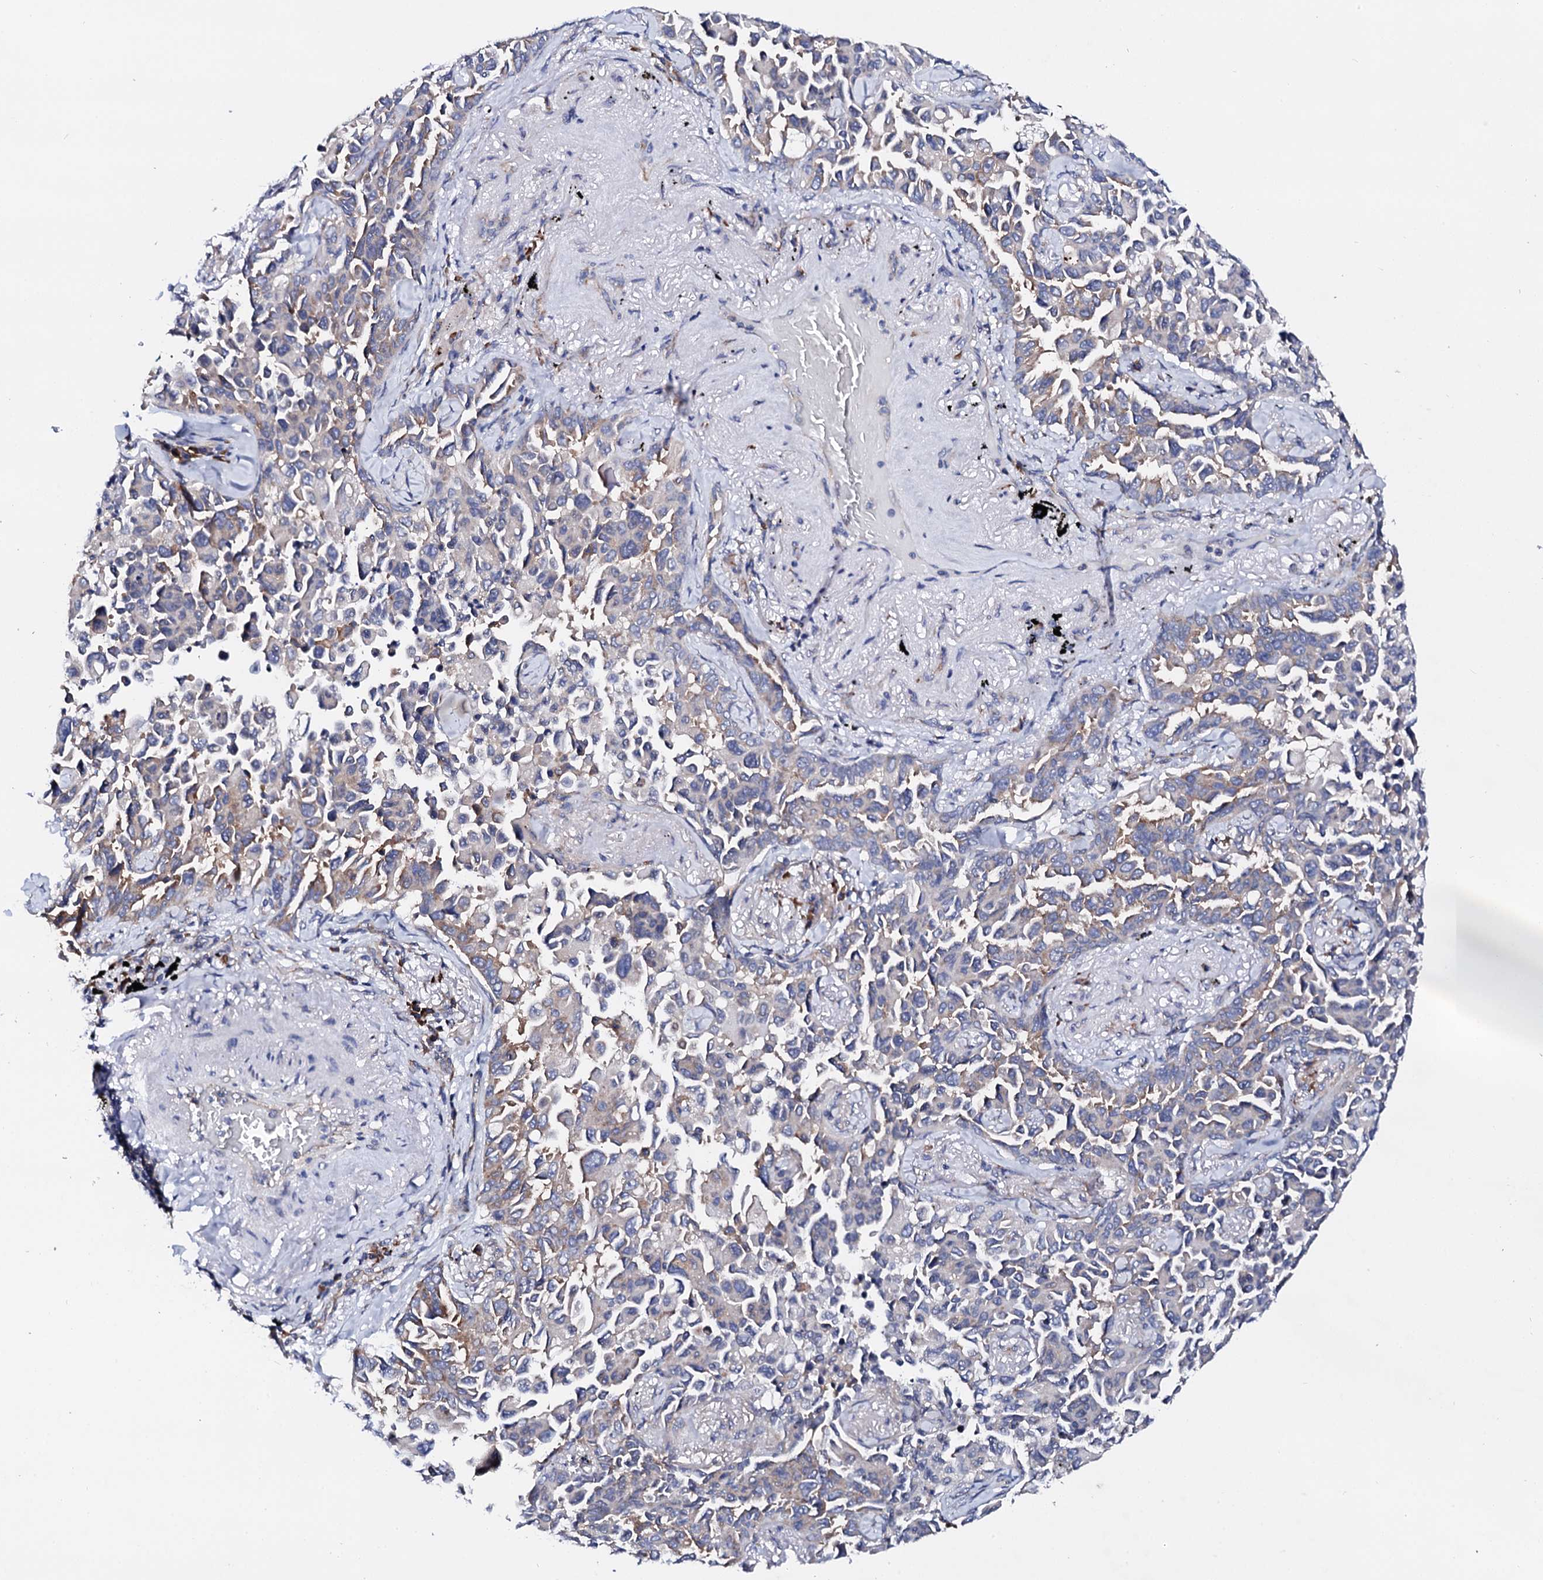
{"staining": {"intensity": "weak", "quantity": "25%-75%", "location": "cytoplasmic/membranous"}, "tissue": "lung cancer", "cell_type": "Tumor cells", "image_type": "cancer", "snomed": [{"axis": "morphology", "description": "Adenocarcinoma, NOS"}, {"axis": "topography", "description": "Lung"}], "caption": "A brown stain highlights weak cytoplasmic/membranous expression of a protein in human lung cancer tumor cells.", "gene": "NUP58", "patient": {"sex": "female", "age": 67}}